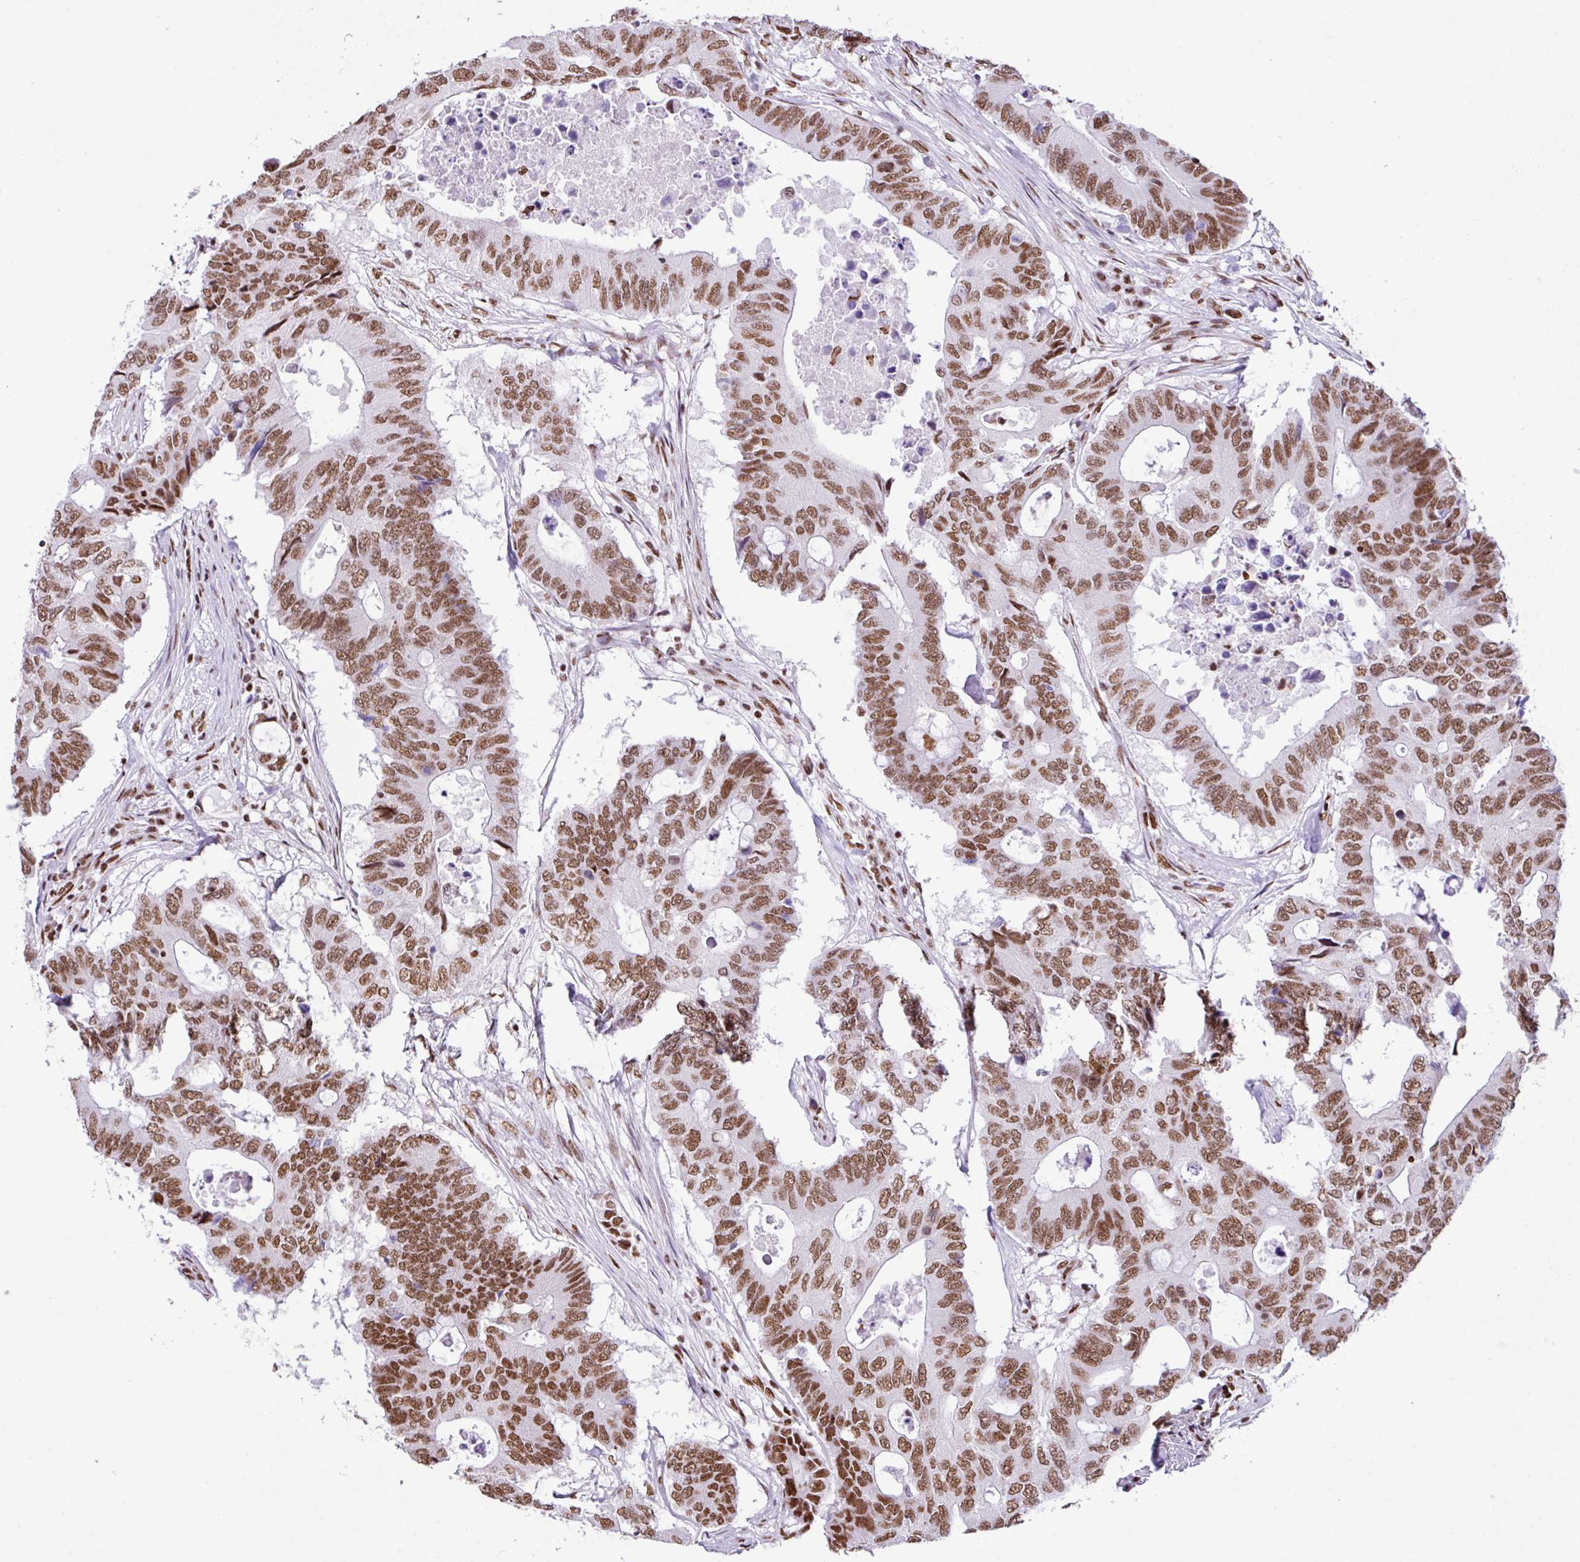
{"staining": {"intensity": "moderate", "quantity": ">75%", "location": "nuclear"}, "tissue": "colorectal cancer", "cell_type": "Tumor cells", "image_type": "cancer", "snomed": [{"axis": "morphology", "description": "Adenocarcinoma, NOS"}, {"axis": "topography", "description": "Colon"}], "caption": "High-power microscopy captured an immunohistochemistry (IHC) photomicrograph of adenocarcinoma (colorectal), revealing moderate nuclear staining in about >75% of tumor cells.", "gene": "RARG", "patient": {"sex": "male", "age": 71}}